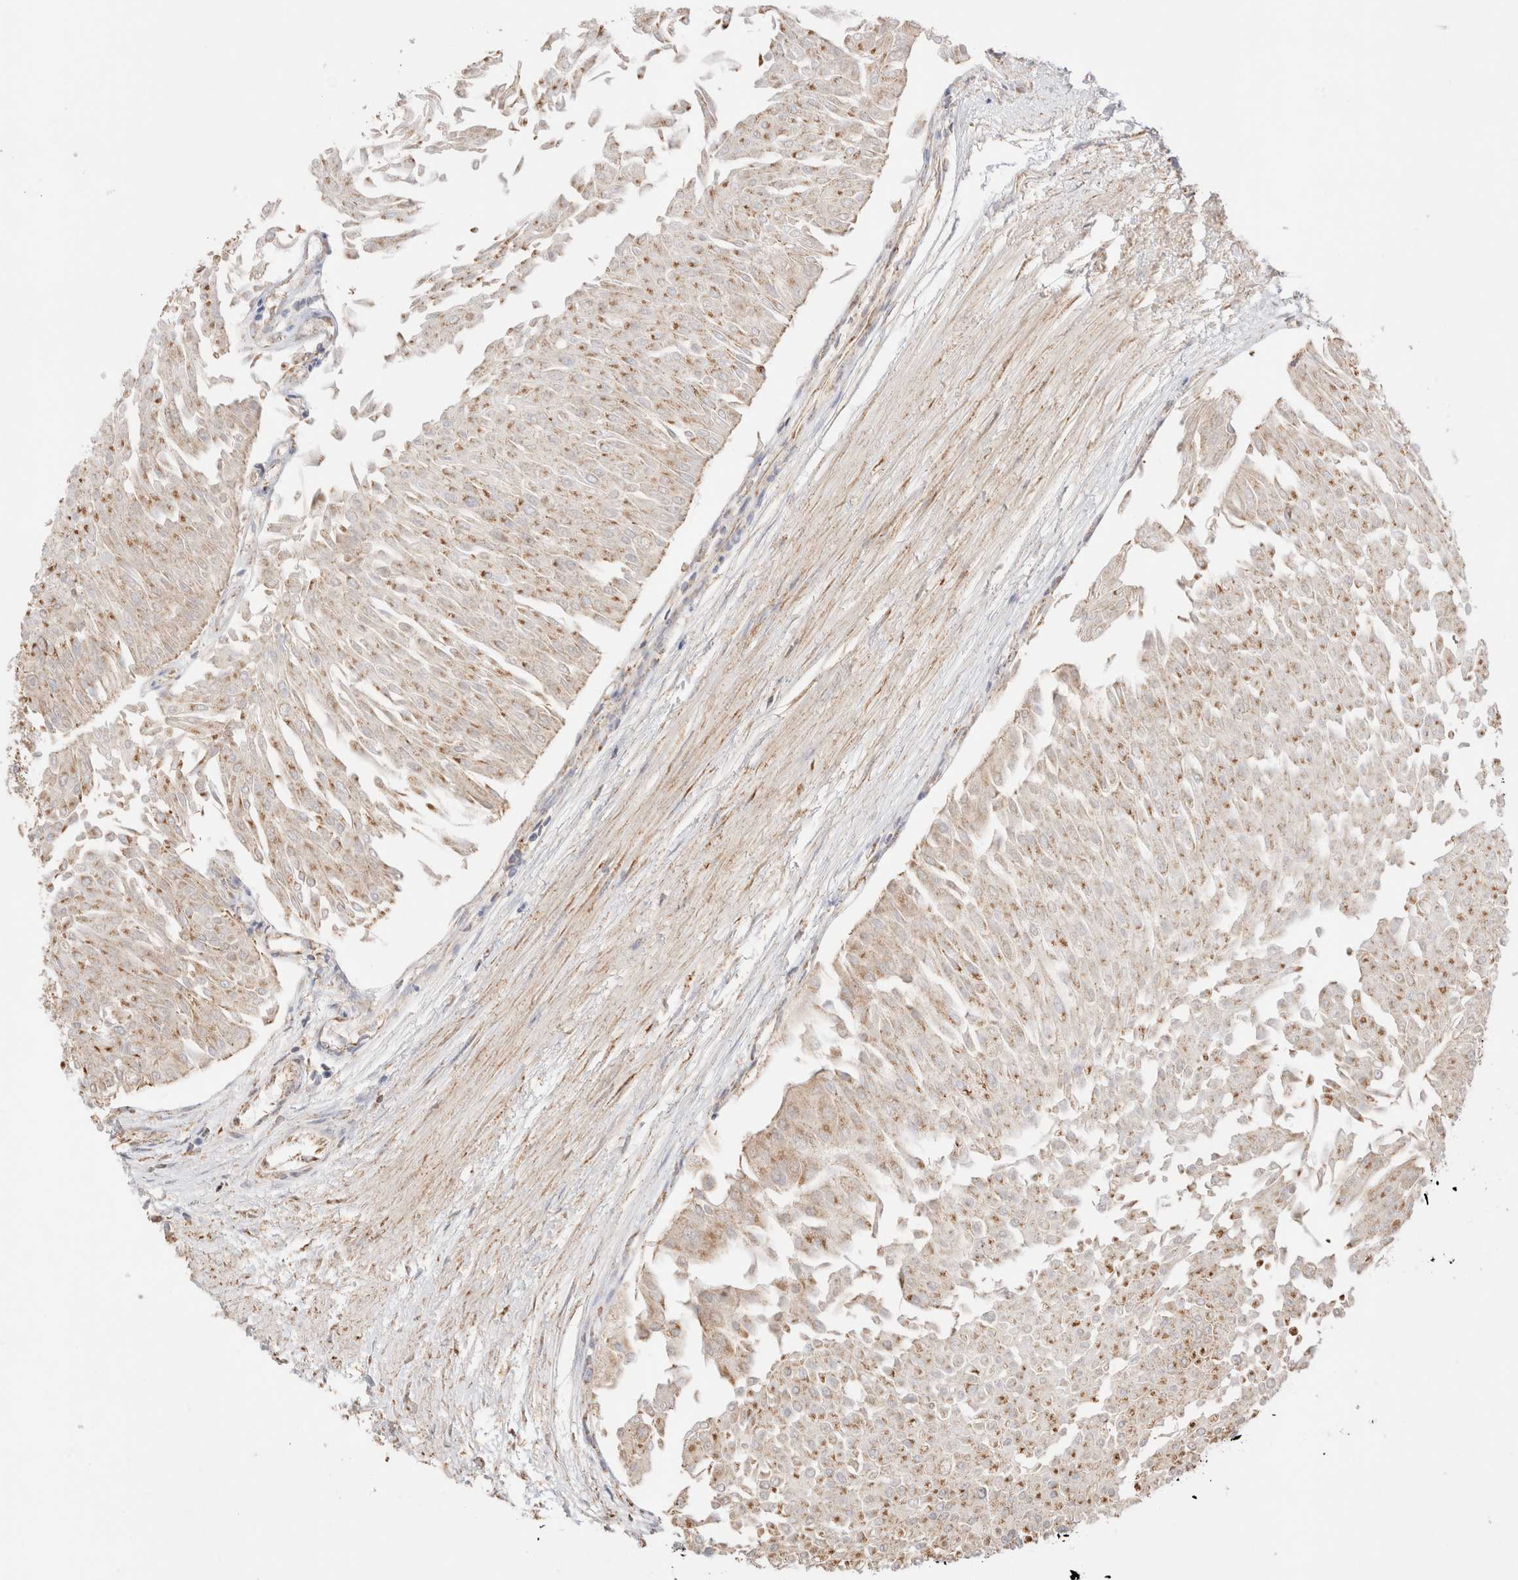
{"staining": {"intensity": "weak", "quantity": "25%-75%", "location": "cytoplasmic/membranous"}, "tissue": "urothelial cancer", "cell_type": "Tumor cells", "image_type": "cancer", "snomed": [{"axis": "morphology", "description": "Urothelial carcinoma, Low grade"}, {"axis": "topography", "description": "Urinary bladder"}], "caption": "An IHC photomicrograph of neoplastic tissue is shown. Protein staining in brown shows weak cytoplasmic/membranous positivity in urothelial cancer within tumor cells.", "gene": "TMPPE", "patient": {"sex": "male", "age": 67}}